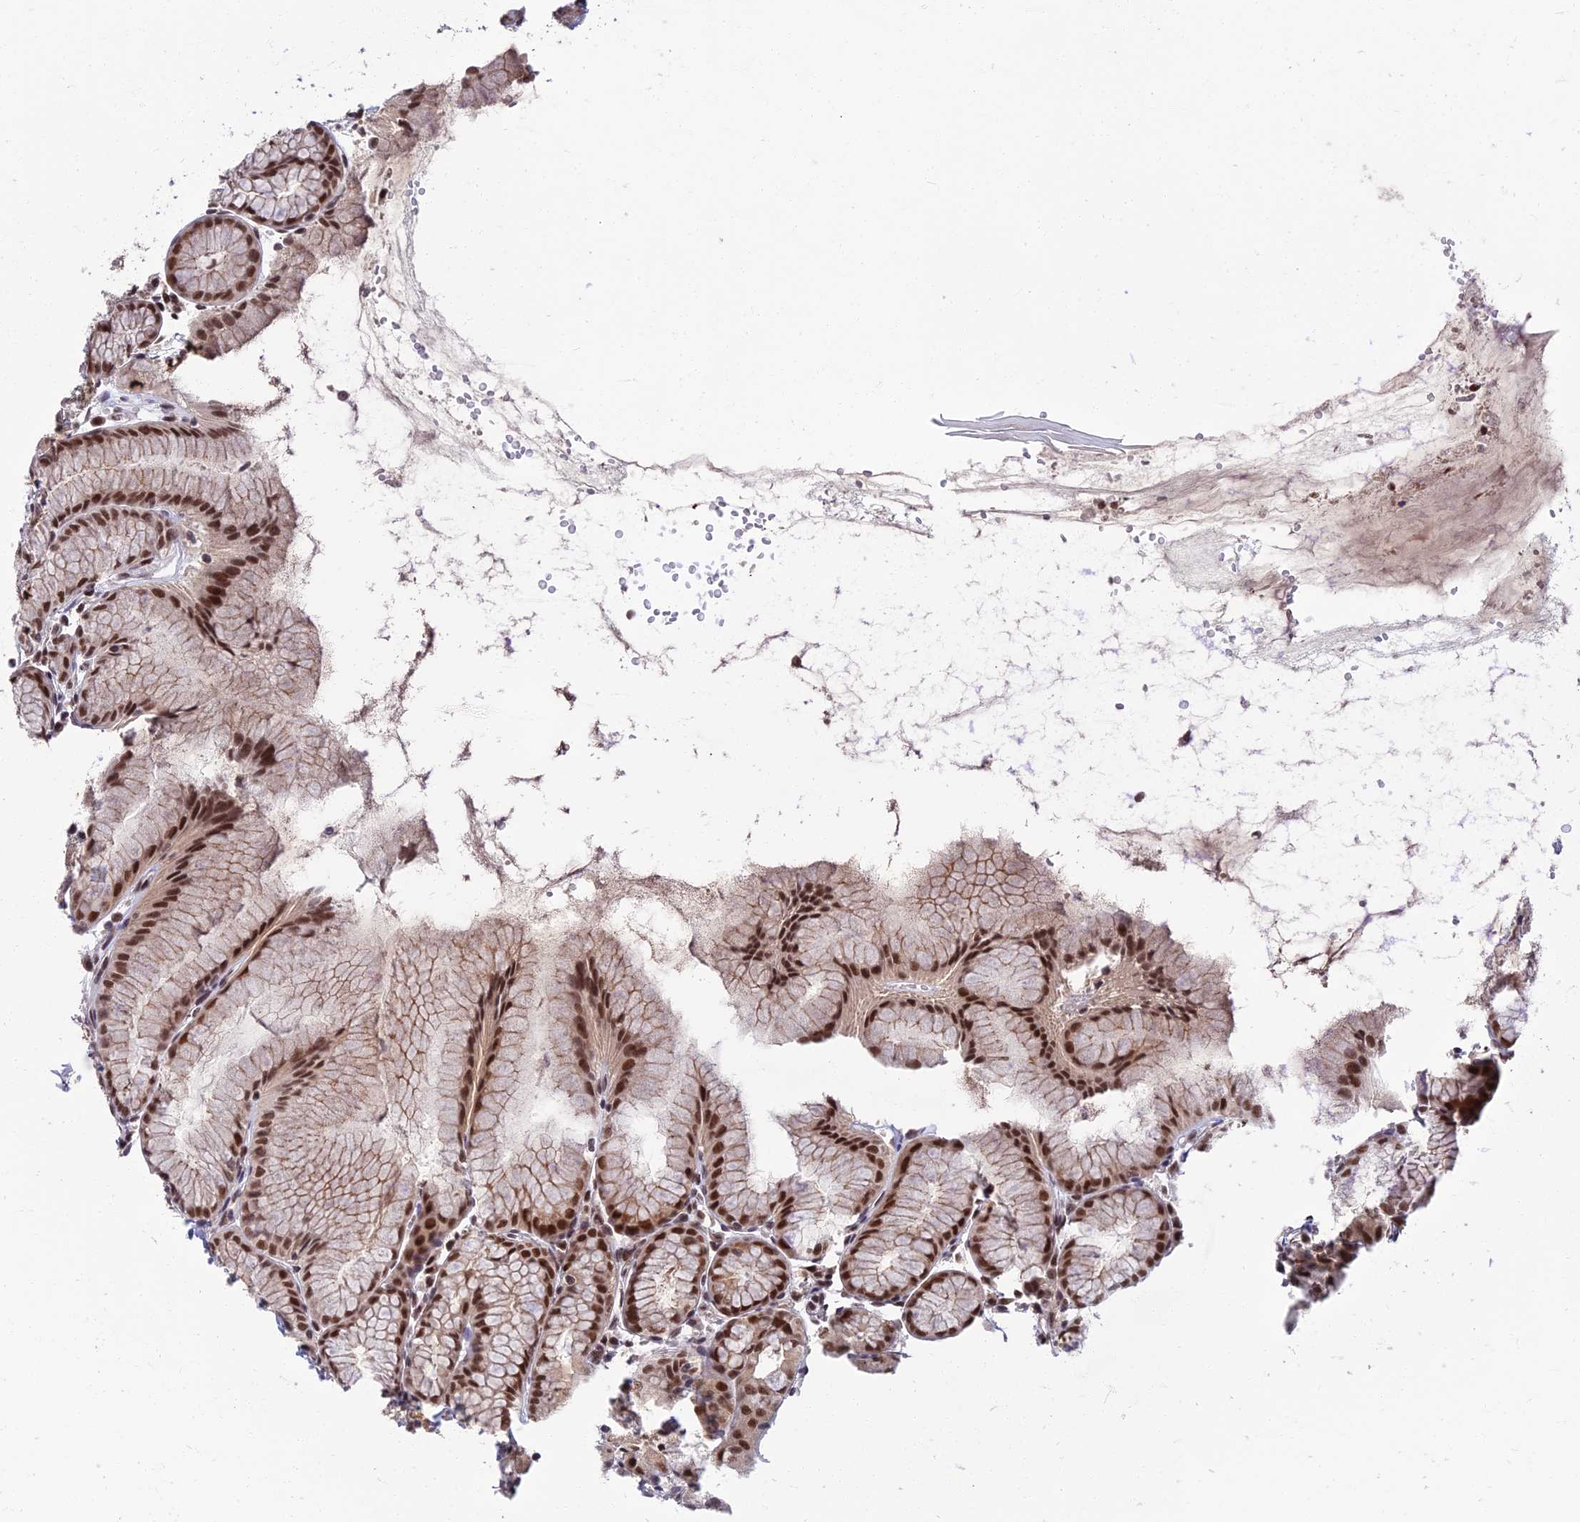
{"staining": {"intensity": "strong", "quantity": ">75%", "location": "nuclear"}, "tissue": "stomach", "cell_type": "Glandular cells", "image_type": "normal", "snomed": [{"axis": "morphology", "description": "Normal tissue, NOS"}, {"axis": "topography", "description": "Stomach, upper"}], "caption": "Immunohistochemical staining of benign human stomach displays >75% levels of strong nuclear protein expression in approximately >75% of glandular cells.", "gene": "TCEA2", "patient": {"sex": "male", "age": 47}}